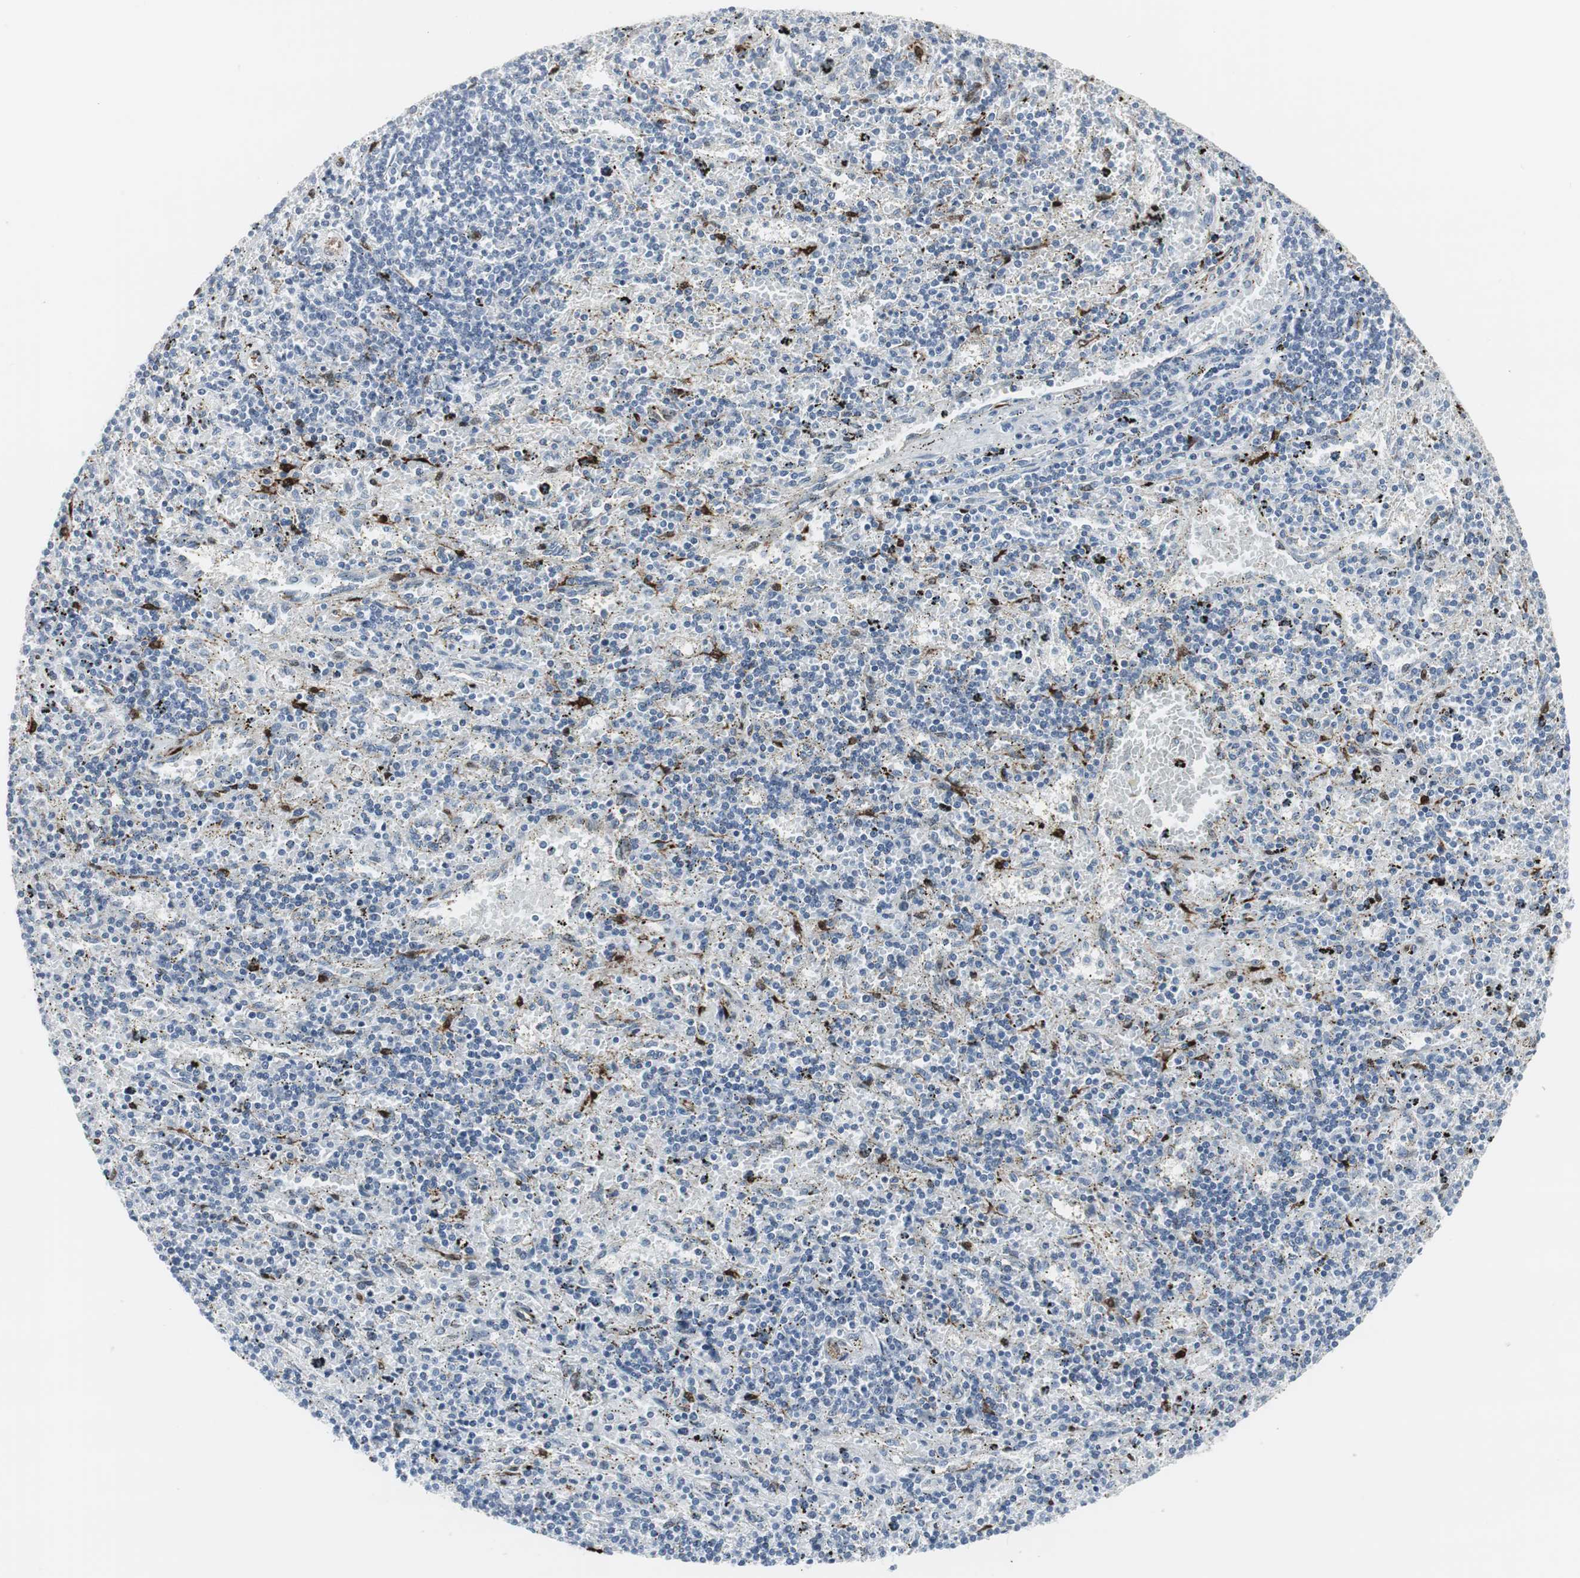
{"staining": {"intensity": "negative", "quantity": "none", "location": "none"}, "tissue": "lymphoma", "cell_type": "Tumor cells", "image_type": "cancer", "snomed": [{"axis": "morphology", "description": "Malignant lymphoma, non-Hodgkin's type, Low grade"}, {"axis": "topography", "description": "Spleen"}], "caption": "Immunohistochemistry (IHC) of human lymphoma exhibits no staining in tumor cells. The staining was performed using DAB to visualize the protein expression in brown, while the nuclei were stained in blue with hematoxylin (Magnification: 20x).", "gene": "PPP1R14A", "patient": {"sex": "male", "age": 76}}